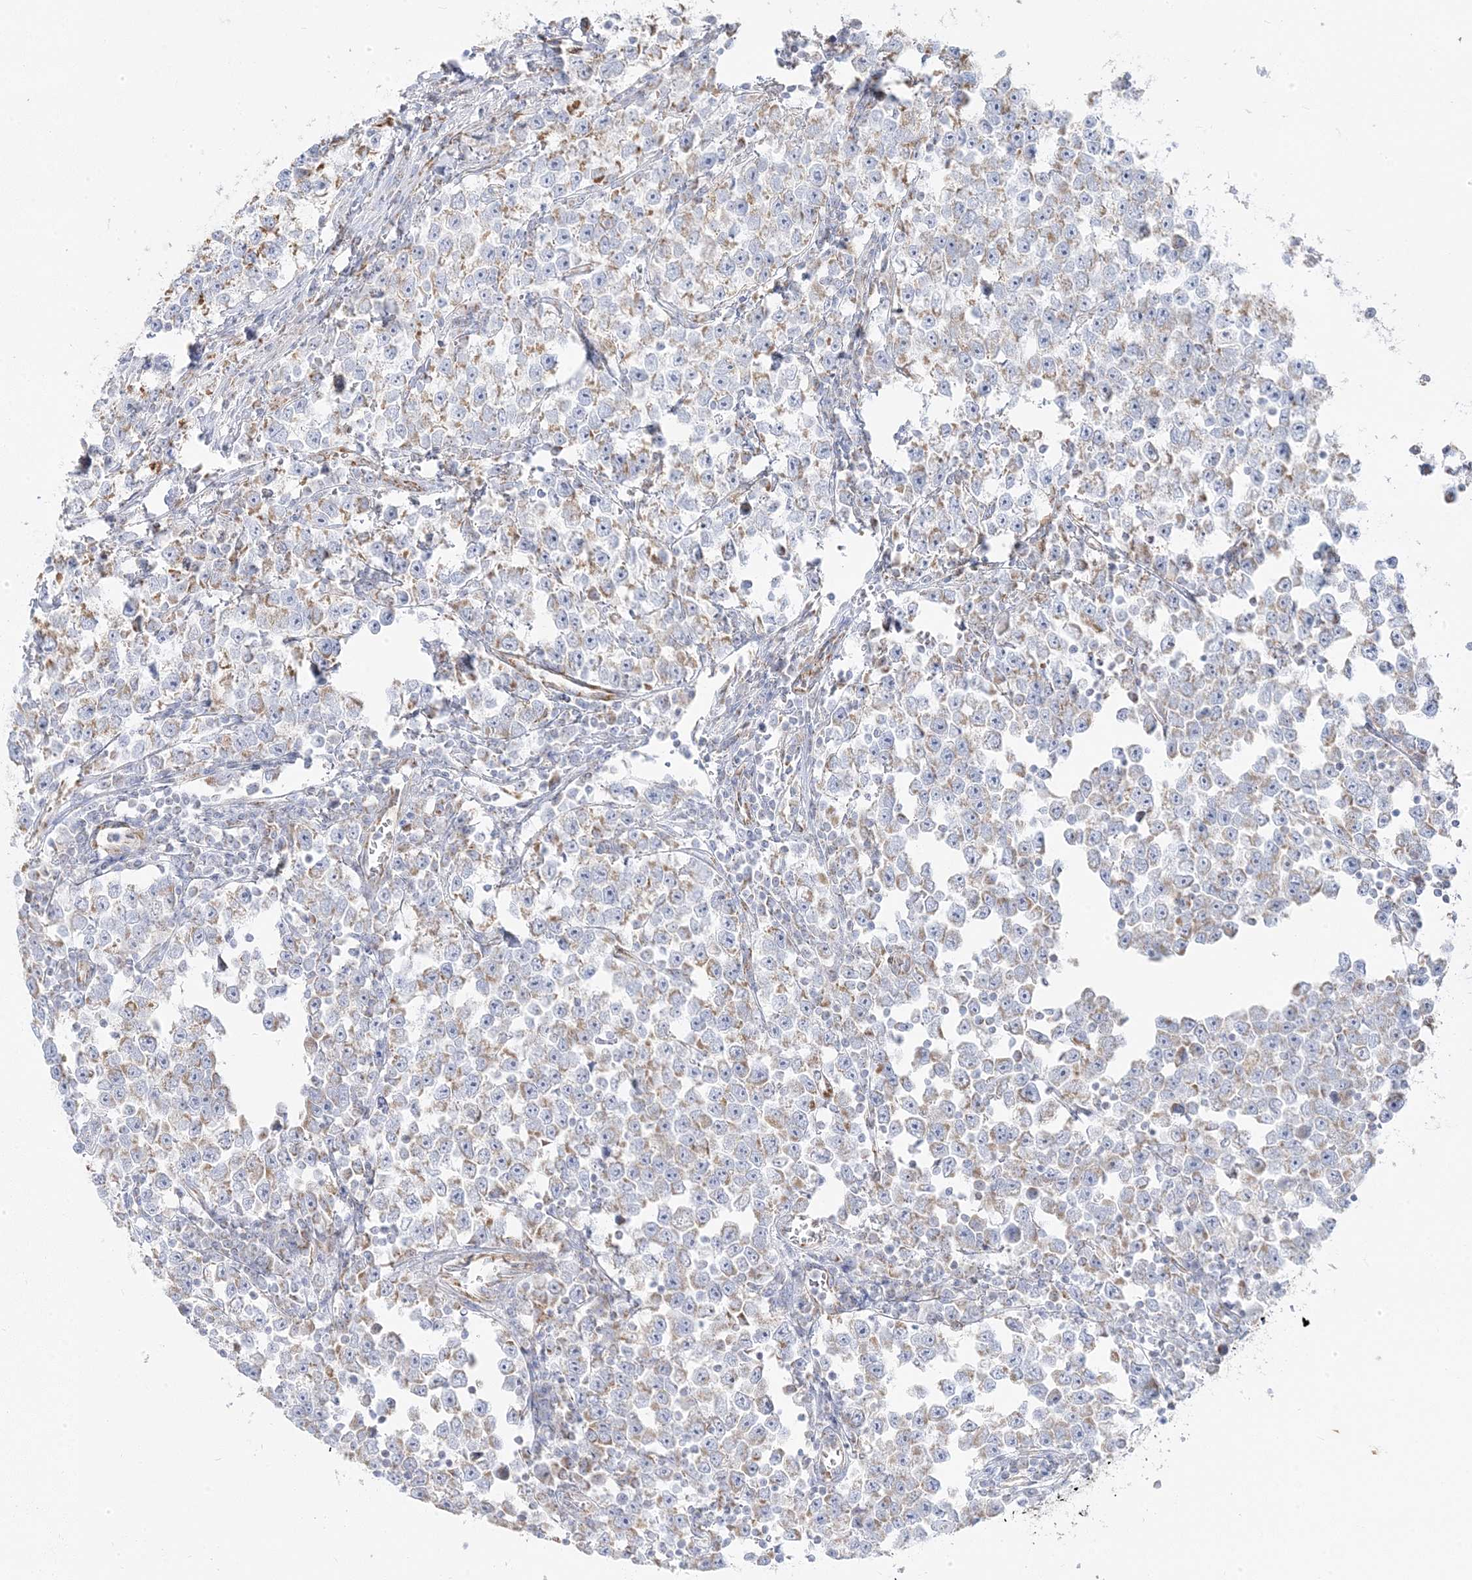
{"staining": {"intensity": "weak", "quantity": "<25%", "location": "cytoplasmic/membranous"}, "tissue": "testis cancer", "cell_type": "Tumor cells", "image_type": "cancer", "snomed": [{"axis": "morphology", "description": "Normal tissue, NOS"}, {"axis": "morphology", "description": "Seminoma, NOS"}, {"axis": "topography", "description": "Testis"}], "caption": "Testis seminoma was stained to show a protein in brown. There is no significant staining in tumor cells.", "gene": "PCCB", "patient": {"sex": "male", "age": 43}}